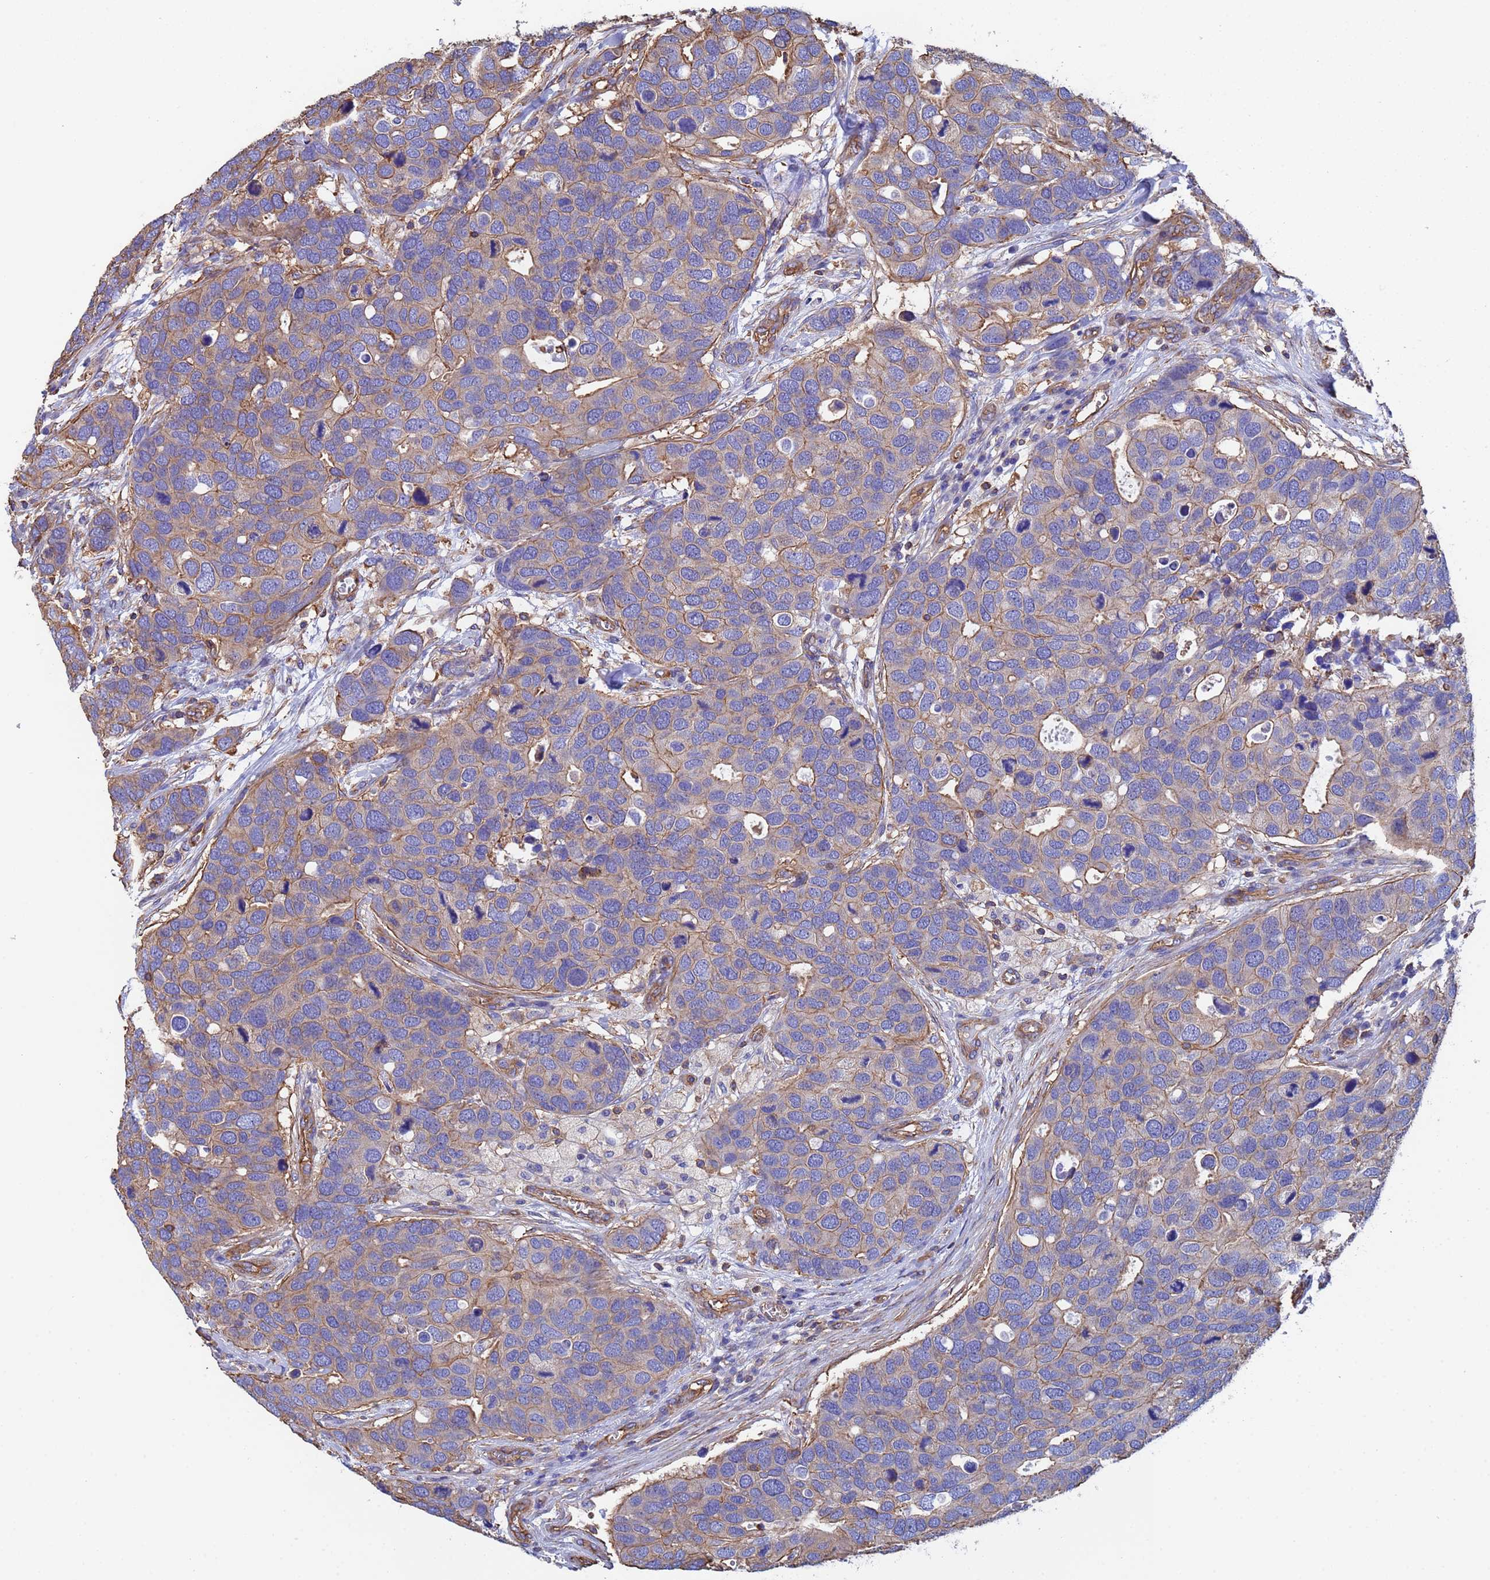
{"staining": {"intensity": "moderate", "quantity": "25%-75%", "location": "cytoplasmic/membranous"}, "tissue": "breast cancer", "cell_type": "Tumor cells", "image_type": "cancer", "snomed": [{"axis": "morphology", "description": "Duct carcinoma"}, {"axis": "topography", "description": "Breast"}], "caption": "The micrograph reveals immunohistochemical staining of breast invasive ductal carcinoma. There is moderate cytoplasmic/membranous expression is seen in approximately 25%-75% of tumor cells.", "gene": "MYL12A", "patient": {"sex": "female", "age": 83}}